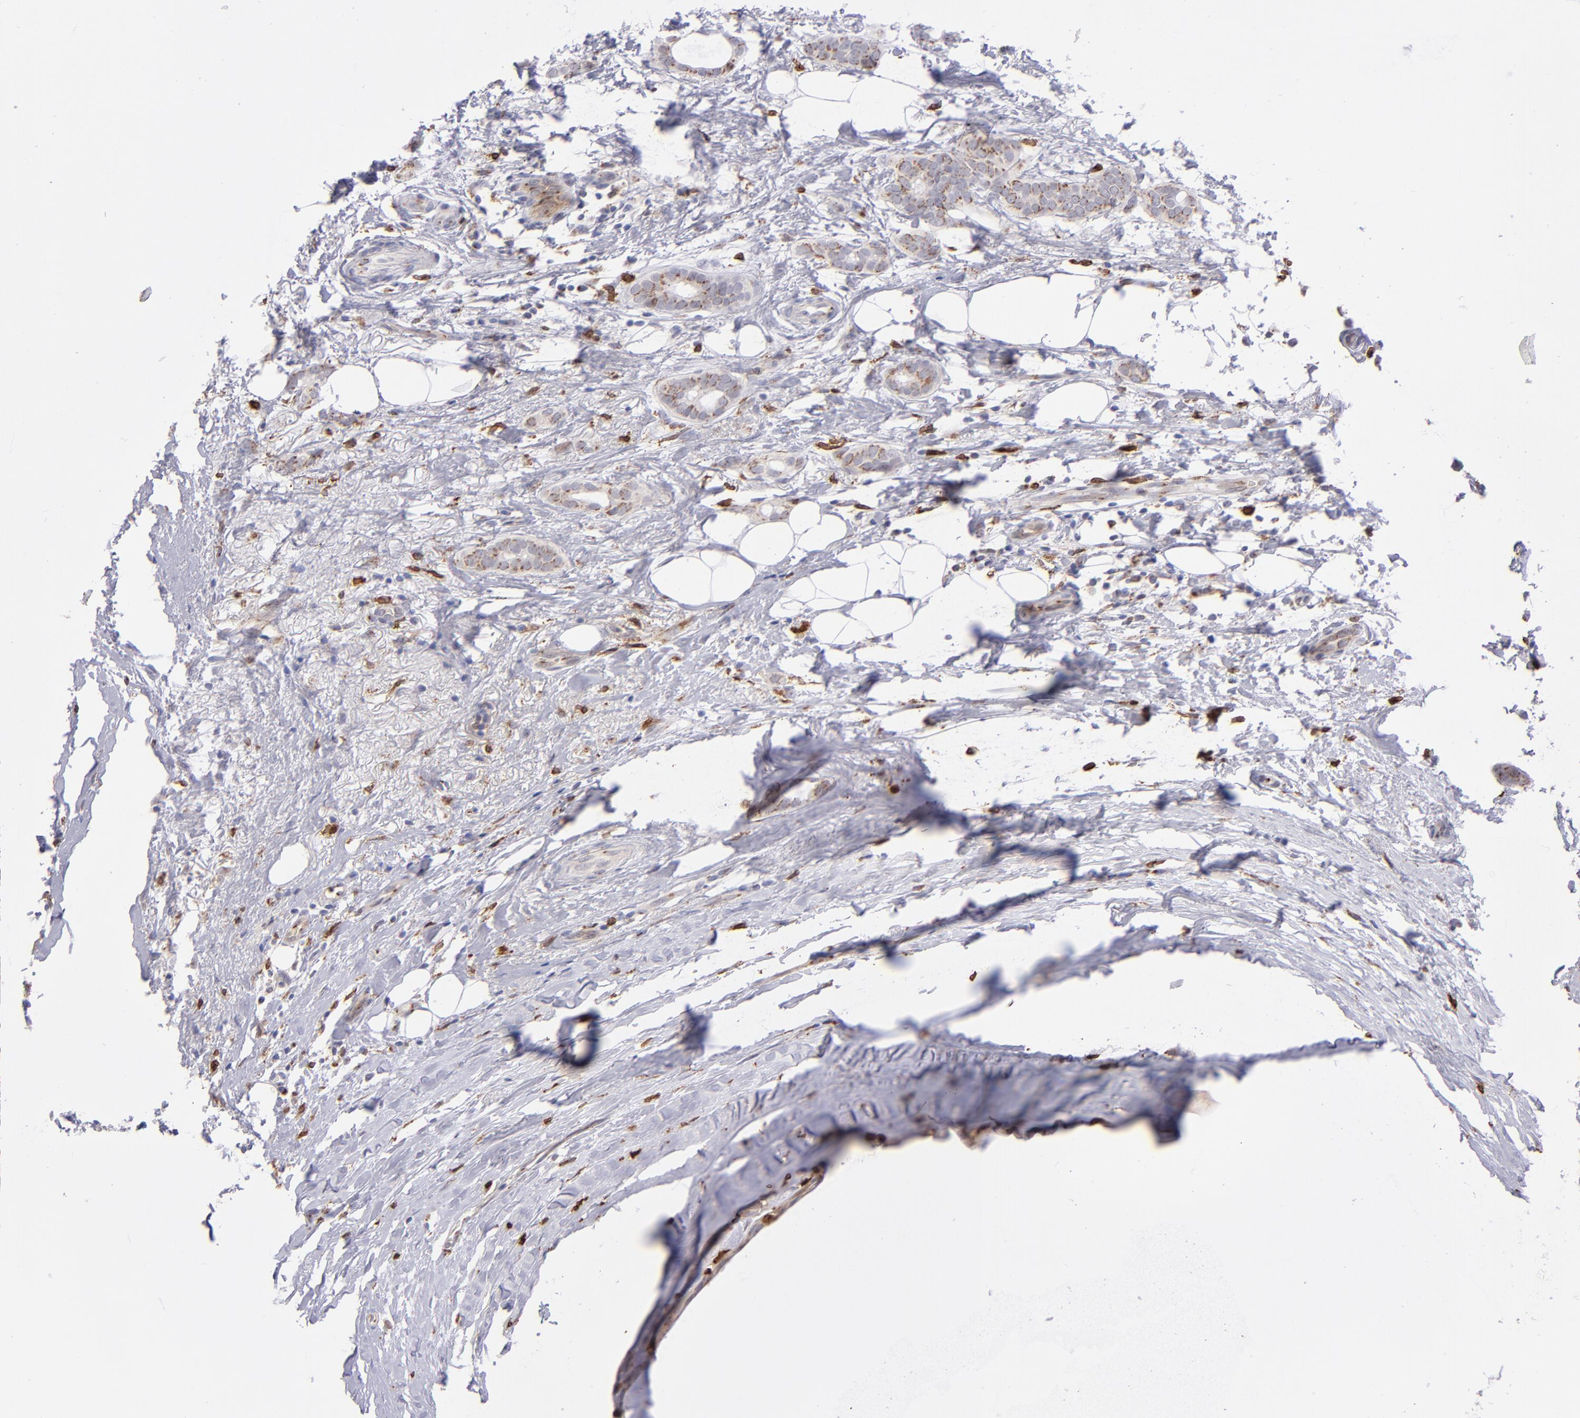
{"staining": {"intensity": "moderate", "quantity": ">75%", "location": "cytoplasmic/membranous"}, "tissue": "breast cancer", "cell_type": "Tumor cells", "image_type": "cancer", "snomed": [{"axis": "morphology", "description": "Duct carcinoma"}, {"axis": "topography", "description": "Breast"}], "caption": "Protein staining of breast cancer (invasive ductal carcinoma) tissue reveals moderate cytoplasmic/membranous staining in approximately >75% of tumor cells.", "gene": "PTGS1", "patient": {"sex": "female", "age": 54}}